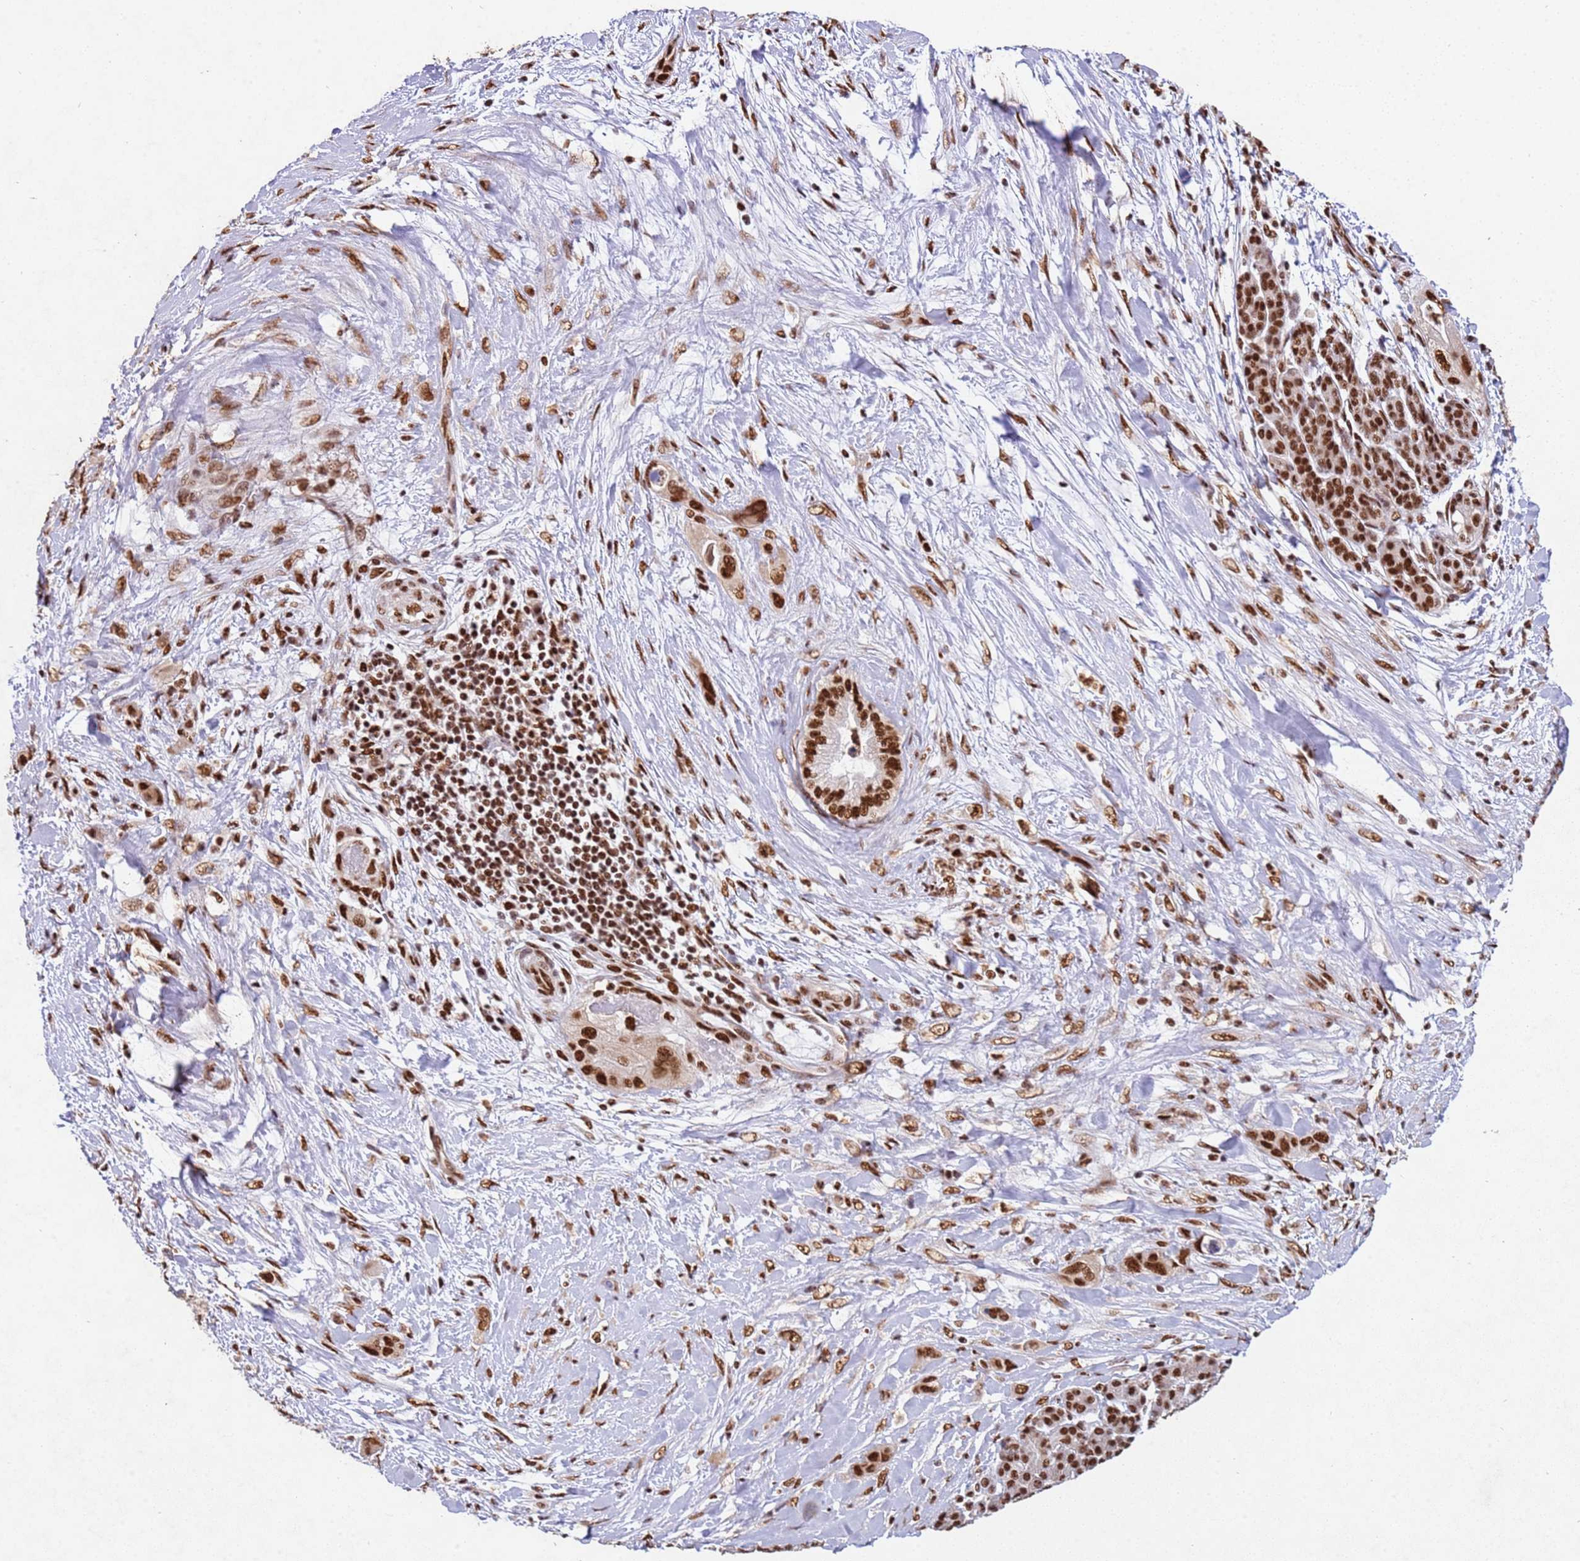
{"staining": {"intensity": "strong", "quantity": ">75%", "location": "nuclear"}, "tissue": "pancreatic cancer", "cell_type": "Tumor cells", "image_type": "cancer", "snomed": [{"axis": "morphology", "description": "Adenocarcinoma, NOS"}, {"axis": "topography", "description": "Pancreas"}], "caption": "The histopathology image exhibits immunohistochemical staining of adenocarcinoma (pancreatic). There is strong nuclear staining is identified in about >75% of tumor cells.", "gene": "ESF1", "patient": {"sex": "male", "age": 59}}